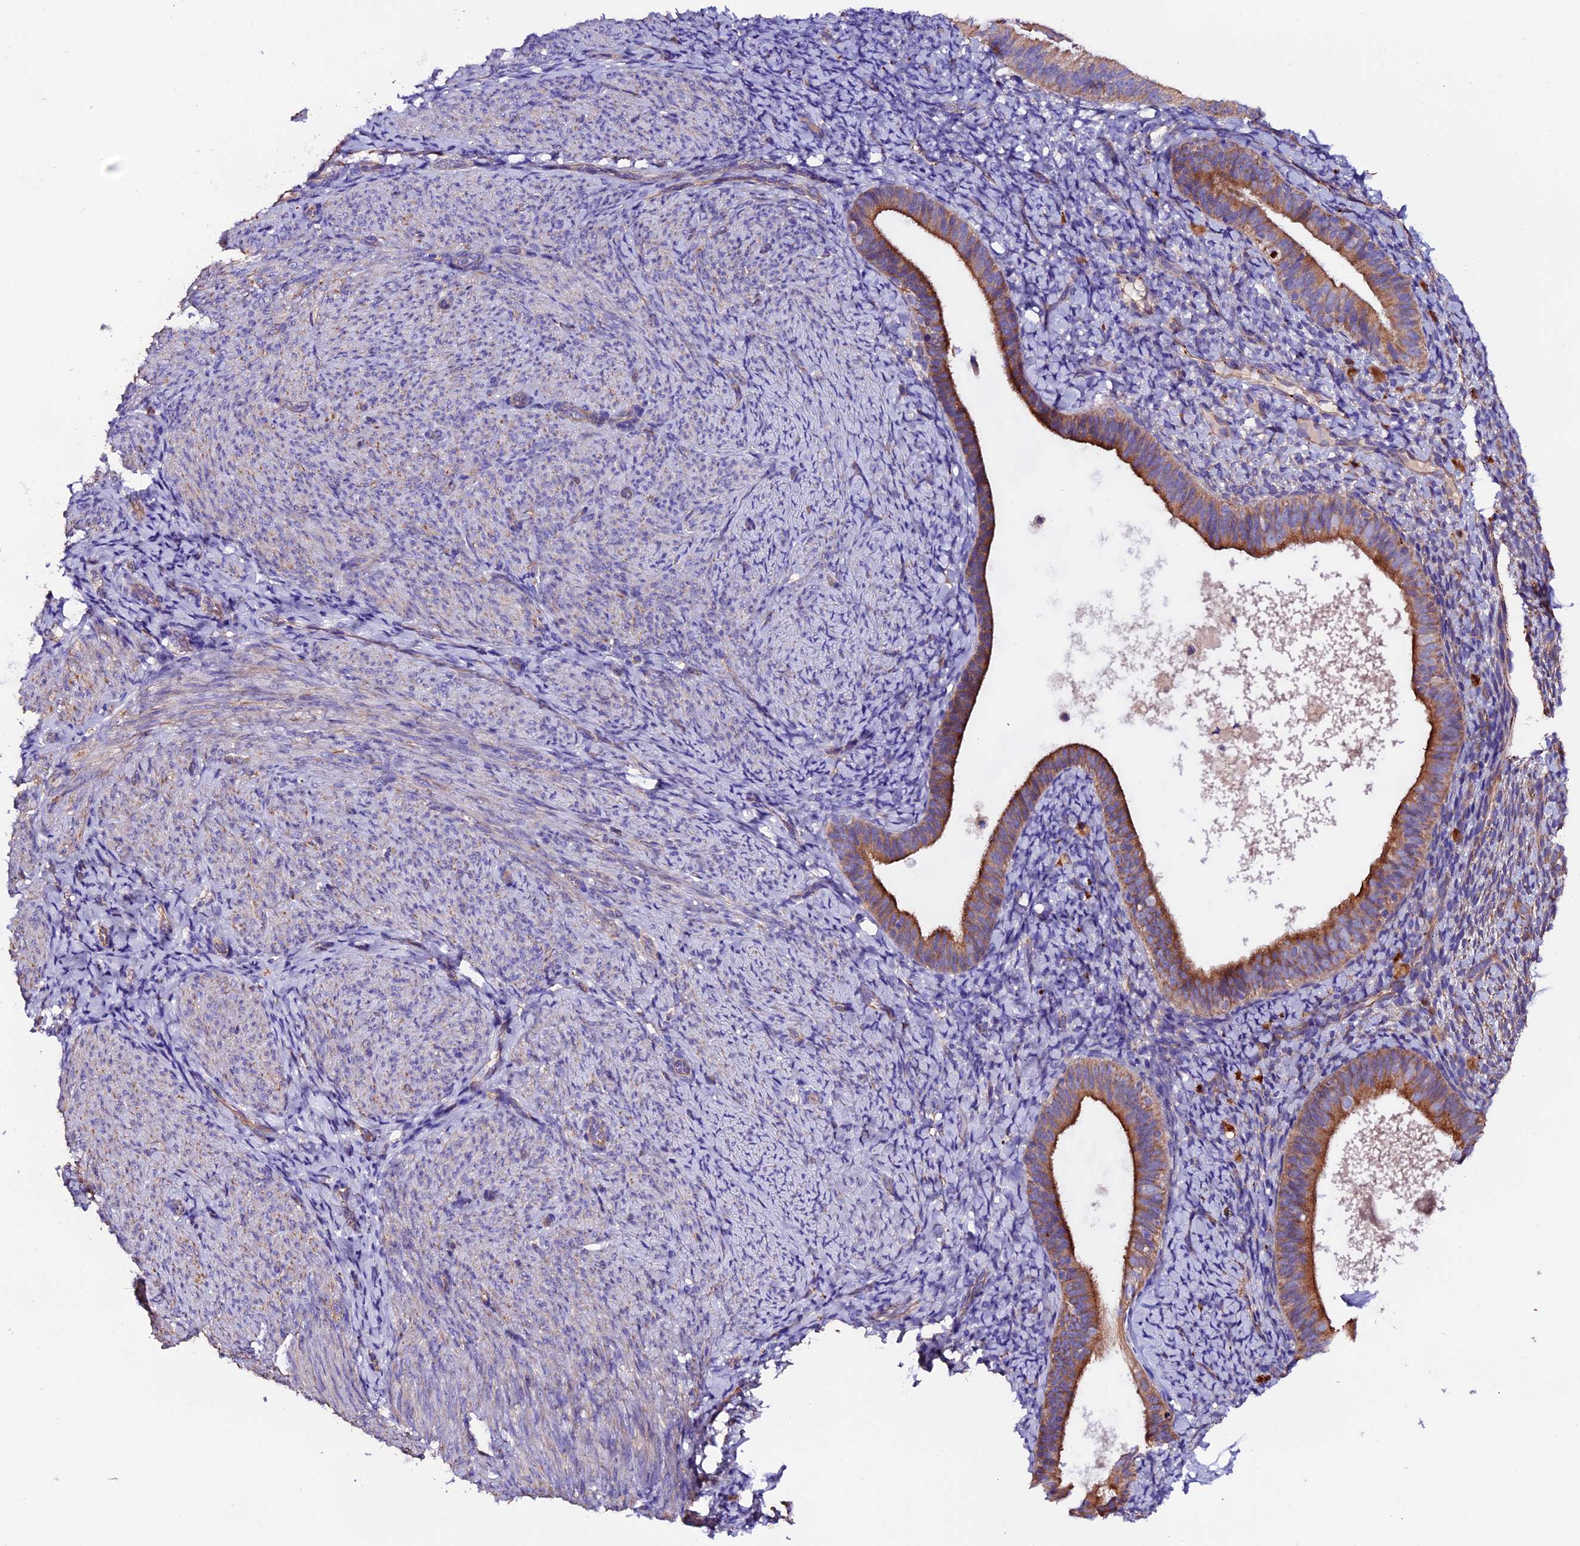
{"staining": {"intensity": "negative", "quantity": "none", "location": "none"}, "tissue": "endometrium", "cell_type": "Cells in endometrial stroma", "image_type": "normal", "snomed": [{"axis": "morphology", "description": "Normal tissue, NOS"}, {"axis": "topography", "description": "Endometrium"}], "caption": "Protein analysis of unremarkable endometrium shows no significant positivity in cells in endometrial stroma.", "gene": "CLN5", "patient": {"sex": "female", "age": 65}}